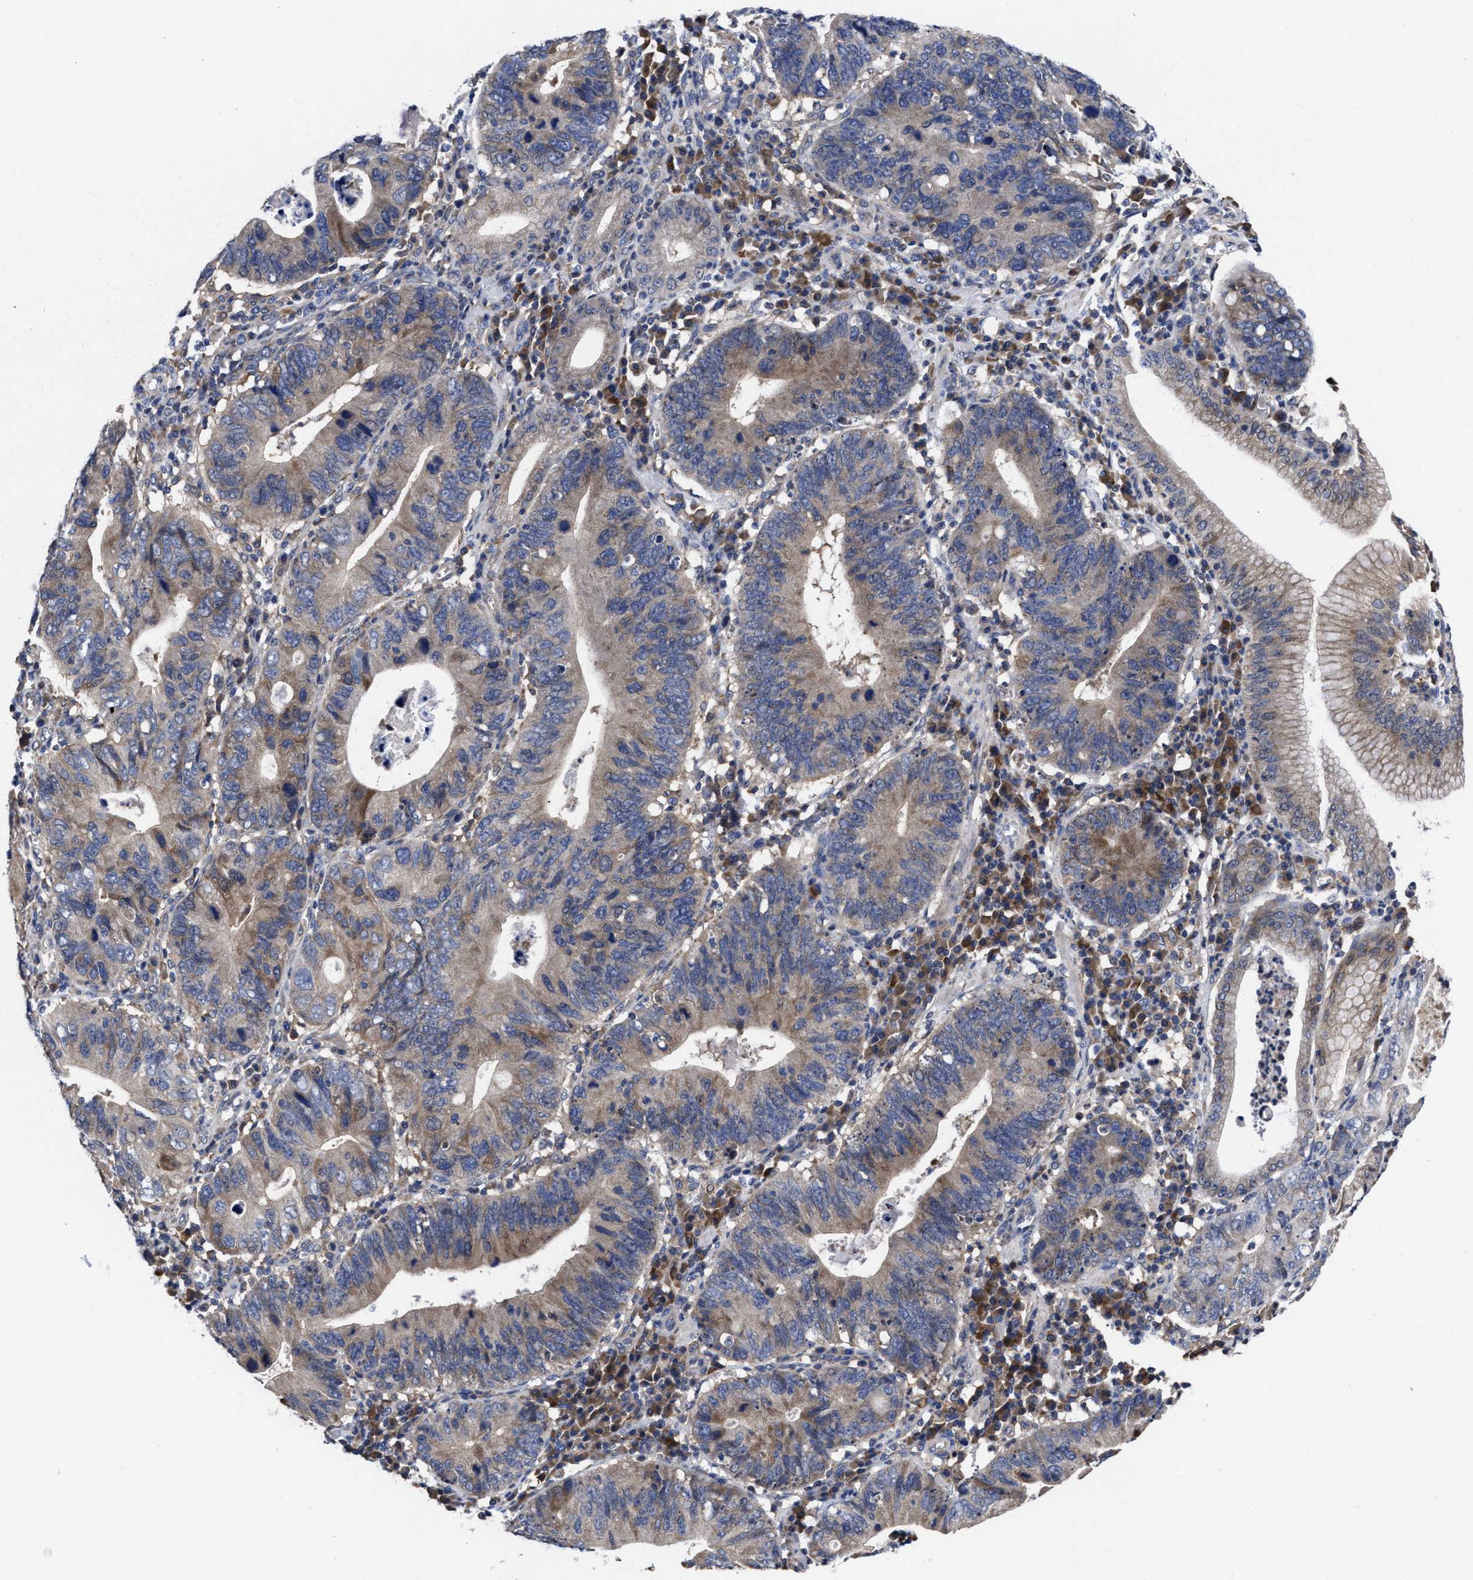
{"staining": {"intensity": "moderate", "quantity": "<25%", "location": "cytoplasmic/membranous"}, "tissue": "stomach cancer", "cell_type": "Tumor cells", "image_type": "cancer", "snomed": [{"axis": "morphology", "description": "Adenocarcinoma, NOS"}, {"axis": "topography", "description": "Stomach"}], "caption": "Stomach adenocarcinoma stained with a protein marker shows moderate staining in tumor cells.", "gene": "TXNDC17", "patient": {"sex": "male", "age": 59}}